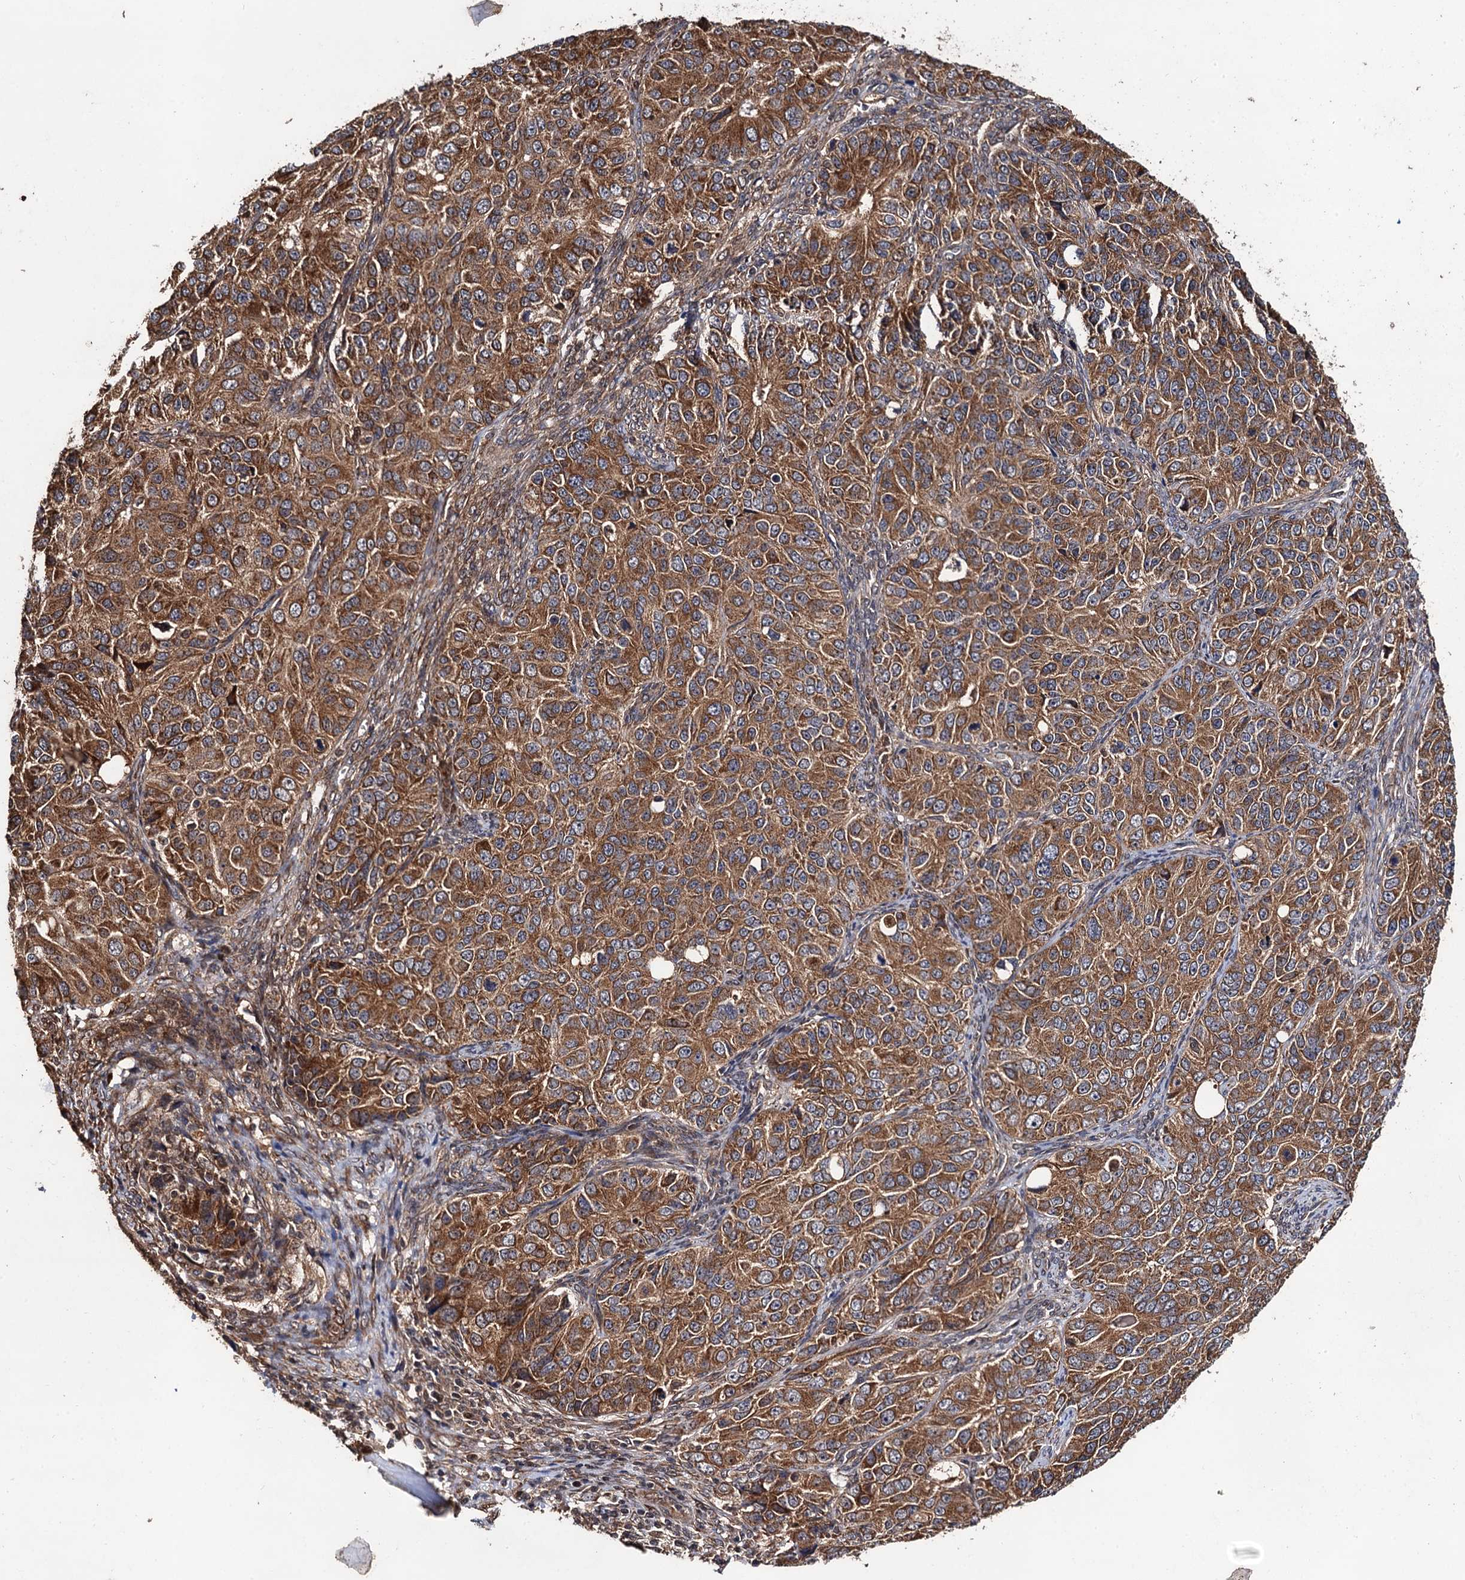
{"staining": {"intensity": "moderate", "quantity": ">75%", "location": "cytoplasmic/membranous"}, "tissue": "ovarian cancer", "cell_type": "Tumor cells", "image_type": "cancer", "snomed": [{"axis": "morphology", "description": "Carcinoma, endometroid"}, {"axis": "topography", "description": "Ovary"}], "caption": "This photomicrograph demonstrates IHC staining of human ovarian endometroid carcinoma, with medium moderate cytoplasmic/membranous positivity in about >75% of tumor cells.", "gene": "MIER2", "patient": {"sex": "female", "age": 51}}